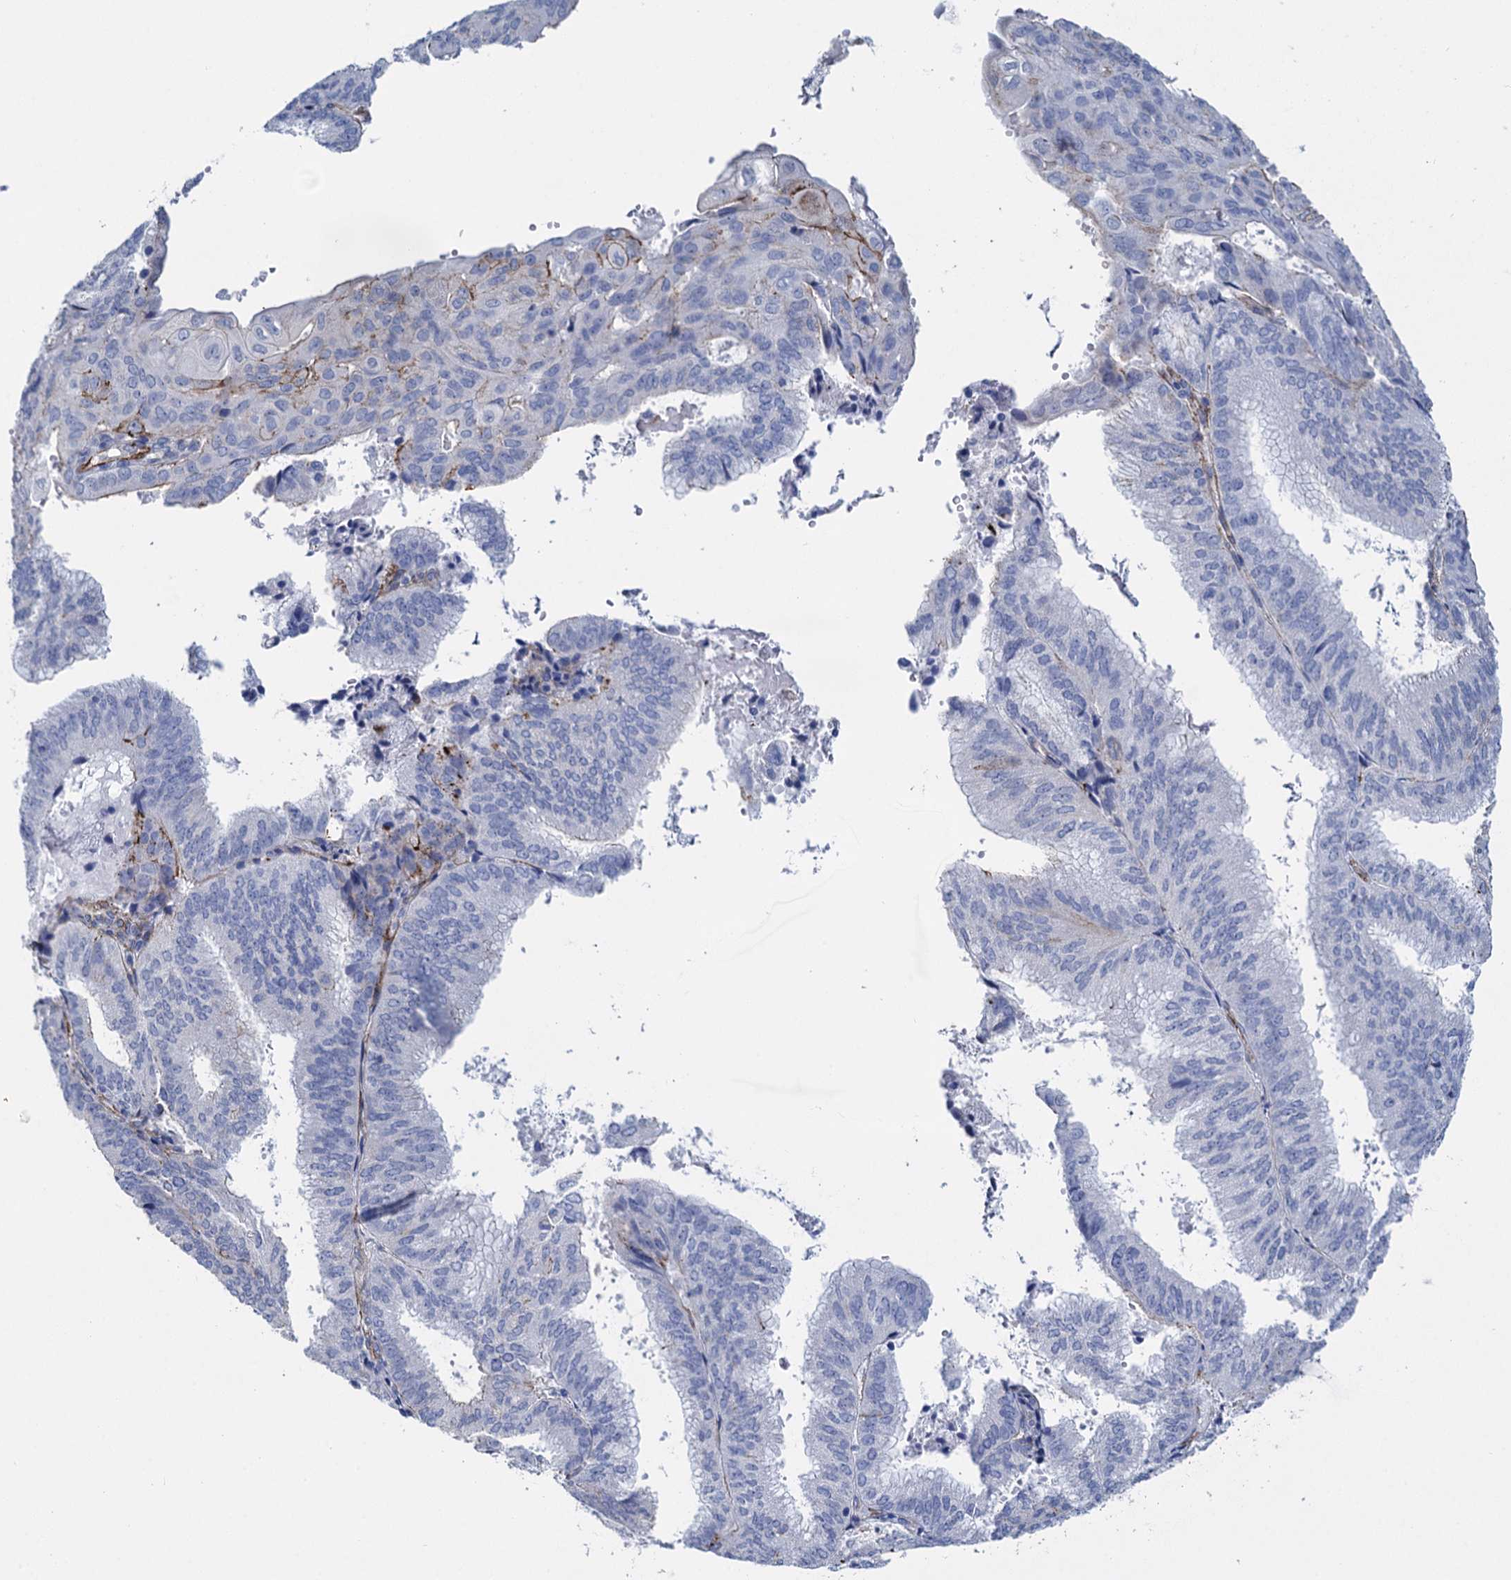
{"staining": {"intensity": "moderate", "quantity": "<25%", "location": "cytoplasmic/membranous"}, "tissue": "endometrial cancer", "cell_type": "Tumor cells", "image_type": "cancer", "snomed": [{"axis": "morphology", "description": "Adenocarcinoma, NOS"}, {"axis": "topography", "description": "Endometrium"}], "caption": "IHC of human adenocarcinoma (endometrial) exhibits low levels of moderate cytoplasmic/membranous expression in approximately <25% of tumor cells.", "gene": "SNCG", "patient": {"sex": "female", "age": 49}}